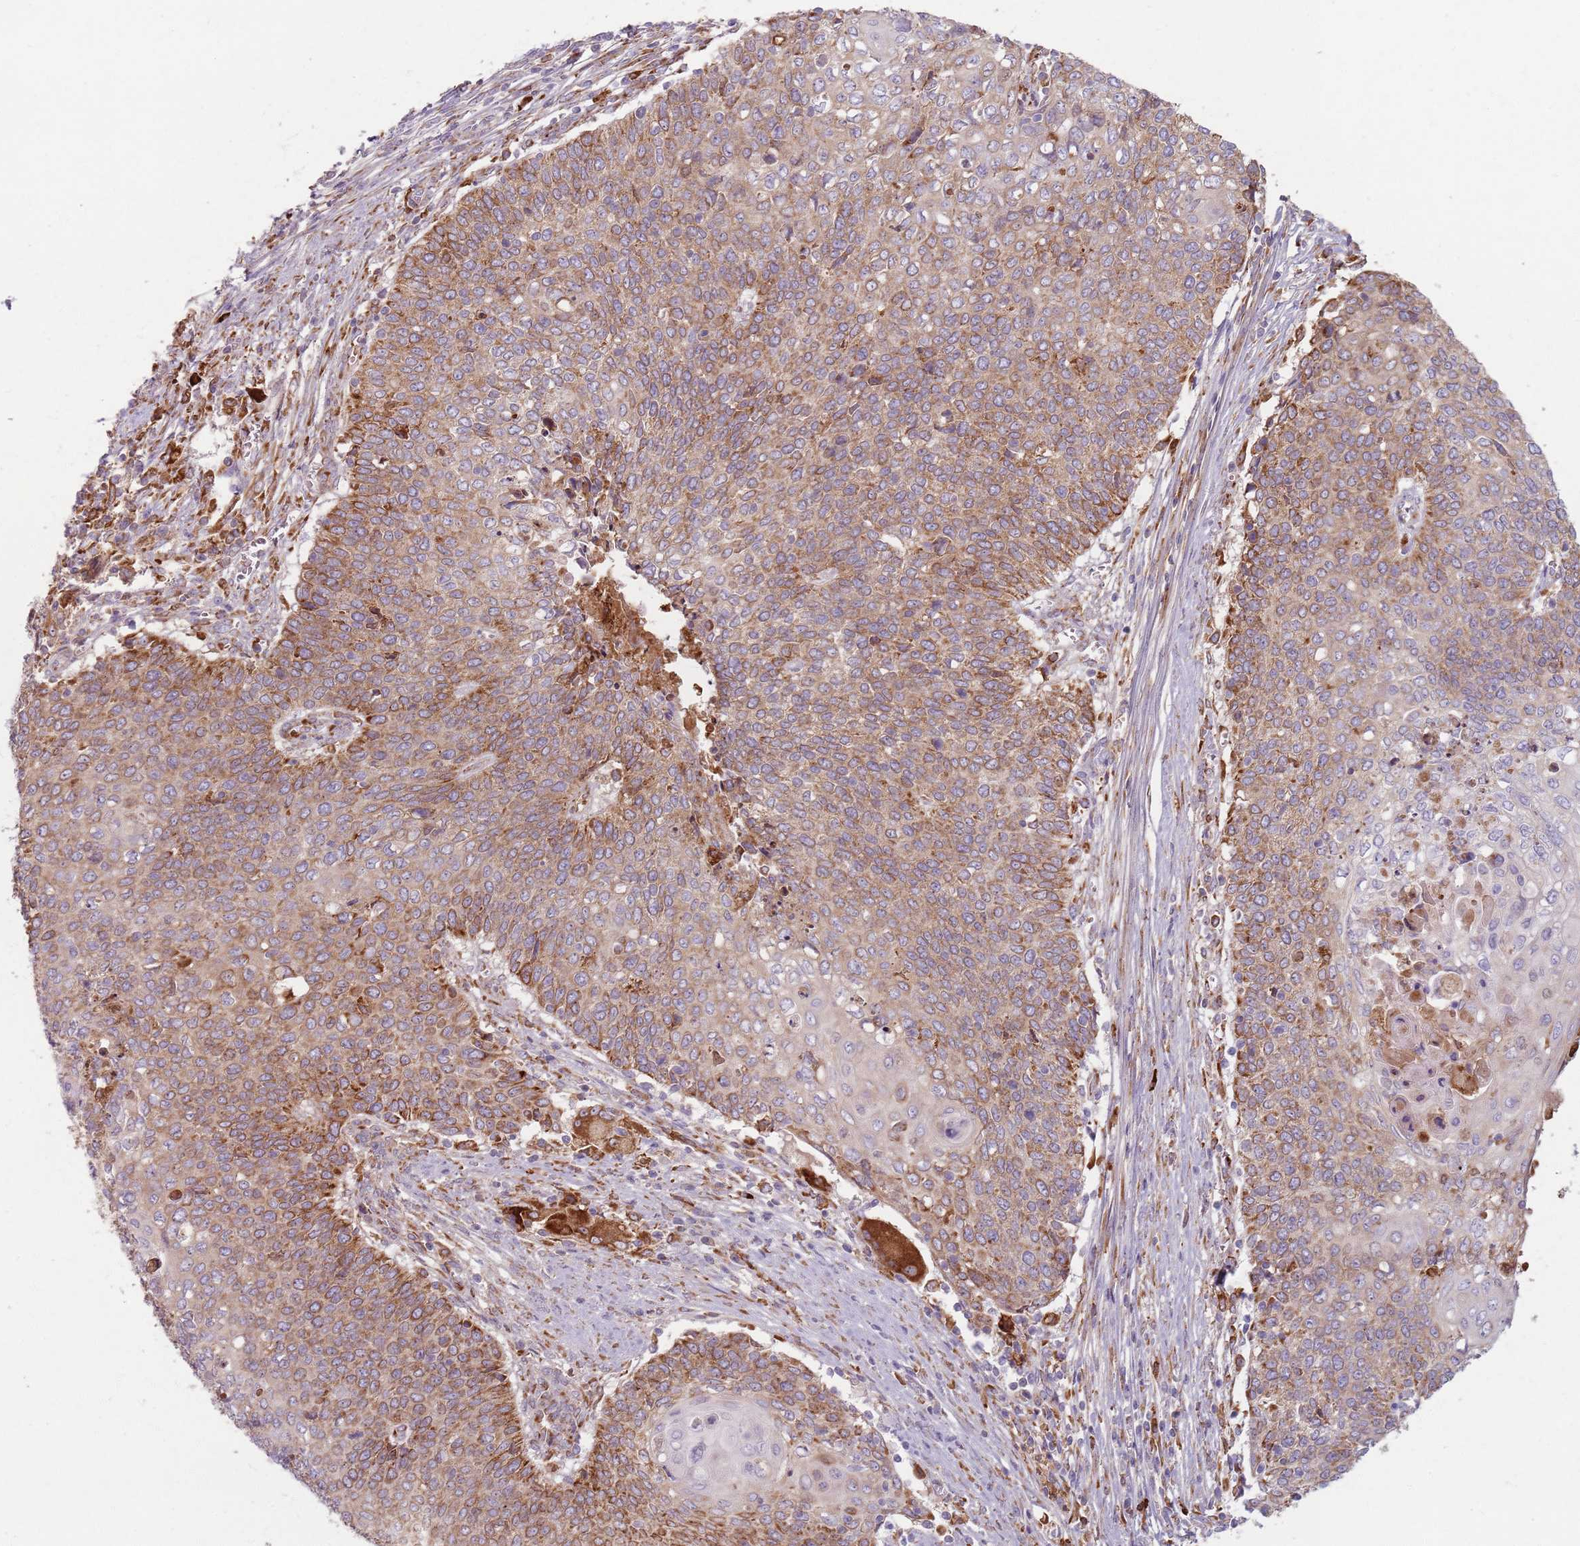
{"staining": {"intensity": "moderate", "quantity": ">75%", "location": "cytoplasmic/membranous"}, "tissue": "cervical cancer", "cell_type": "Tumor cells", "image_type": "cancer", "snomed": [{"axis": "morphology", "description": "Squamous cell carcinoma, NOS"}, {"axis": "topography", "description": "Cervix"}], "caption": "Human cervical squamous cell carcinoma stained with a brown dye reveals moderate cytoplasmic/membranous positive expression in about >75% of tumor cells.", "gene": "COLGALT1", "patient": {"sex": "female", "age": 39}}